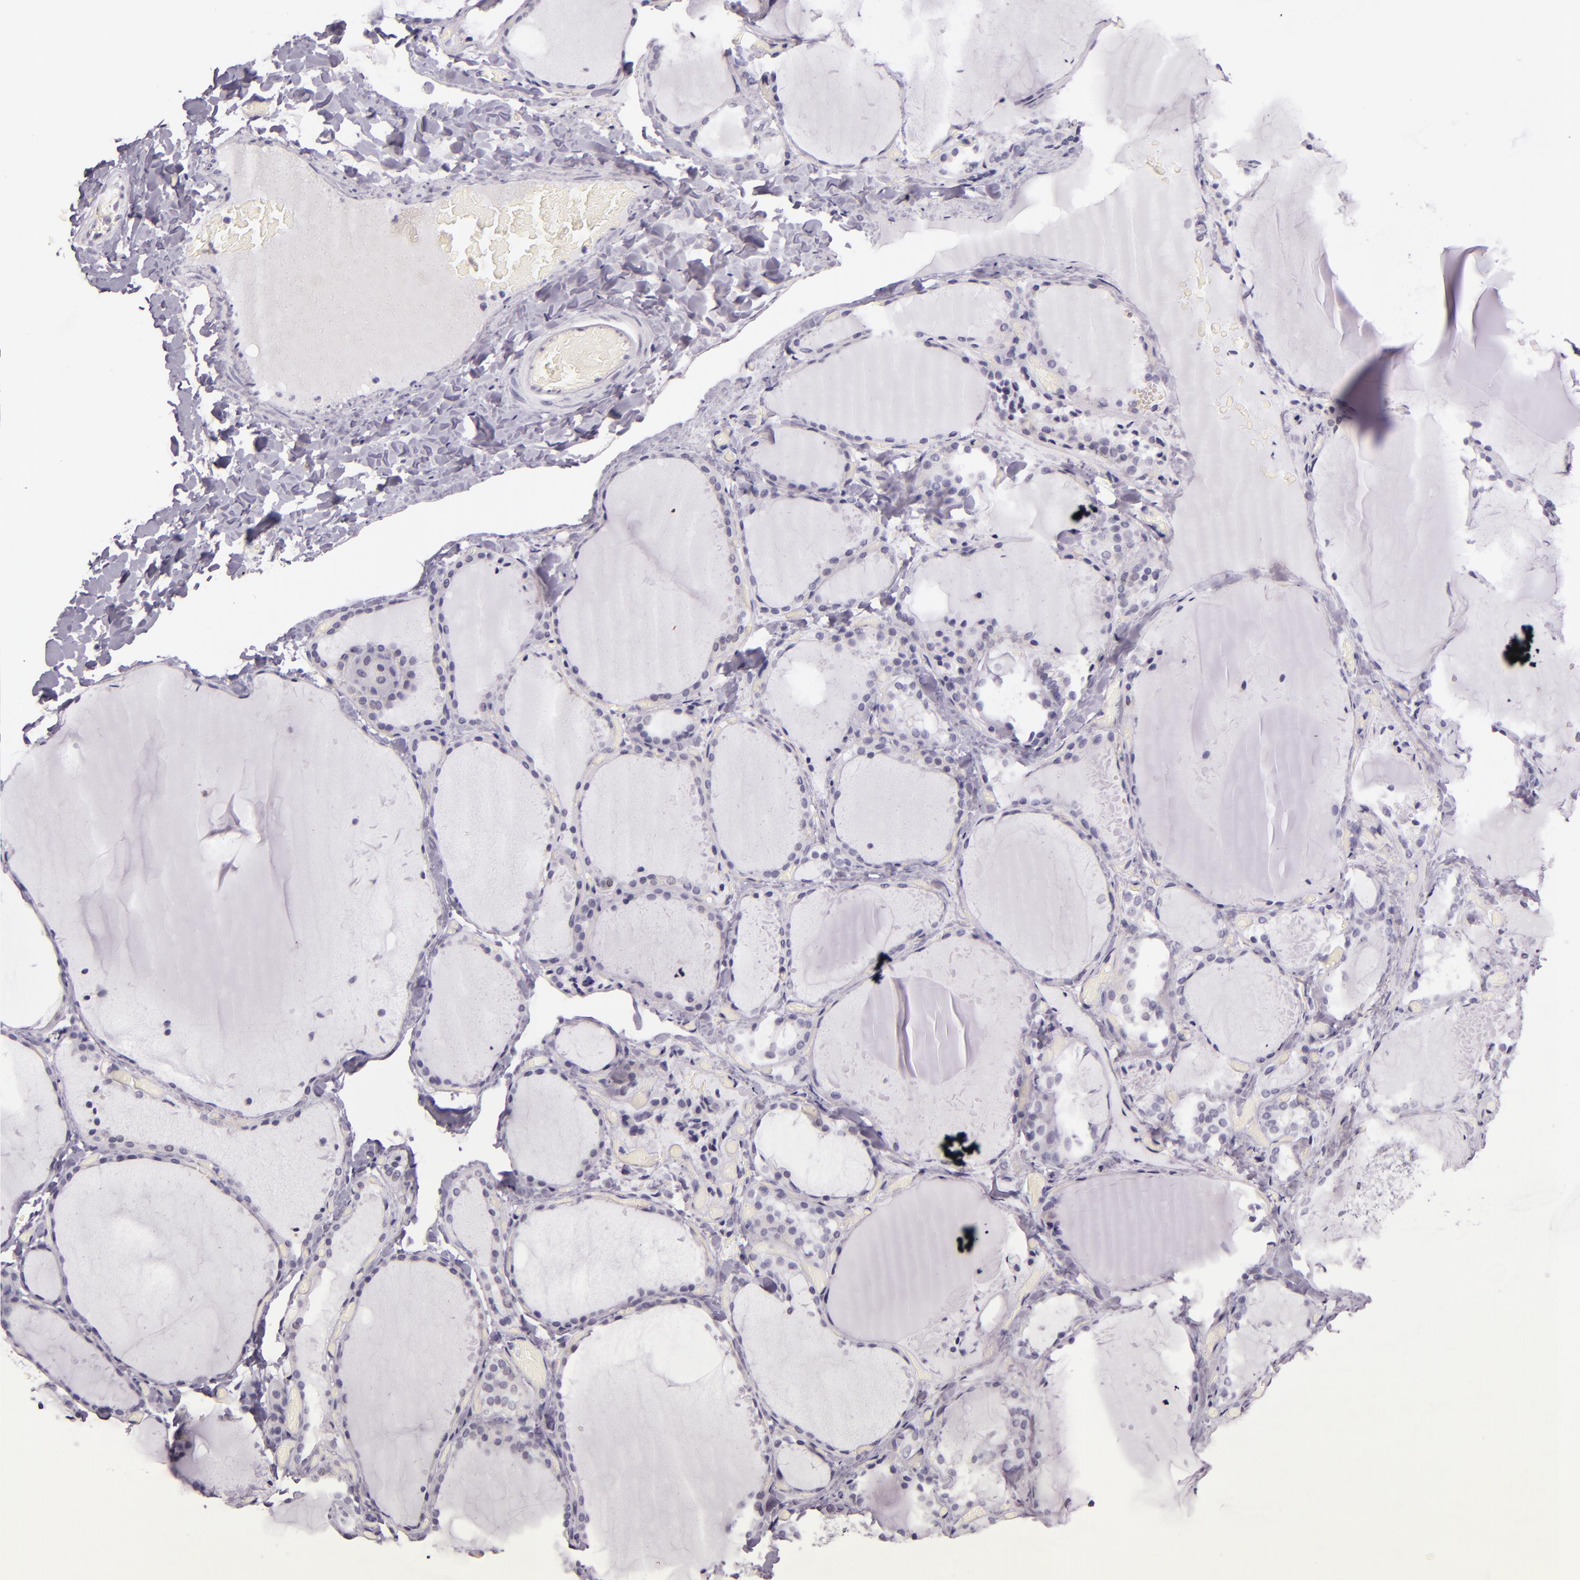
{"staining": {"intensity": "negative", "quantity": "none", "location": "none"}, "tissue": "thyroid gland", "cell_type": "Glandular cells", "image_type": "normal", "snomed": [{"axis": "morphology", "description": "Normal tissue, NOS"}, {"axis": "topography", "description": "Thyroid gland"}], "caption": "DAB immunohistochemical staining of normal human thyroid gland reveals no significant expression in glandular cells. Brightfield microscopy of immunohistochemistry stained with DAB (3,3'-diaminobenzidine) (brown) and hematoxylin (blue), captured at high magnification.", "gene": "HSP90AA1", "patient": {"sex": "female", "age": 22}}